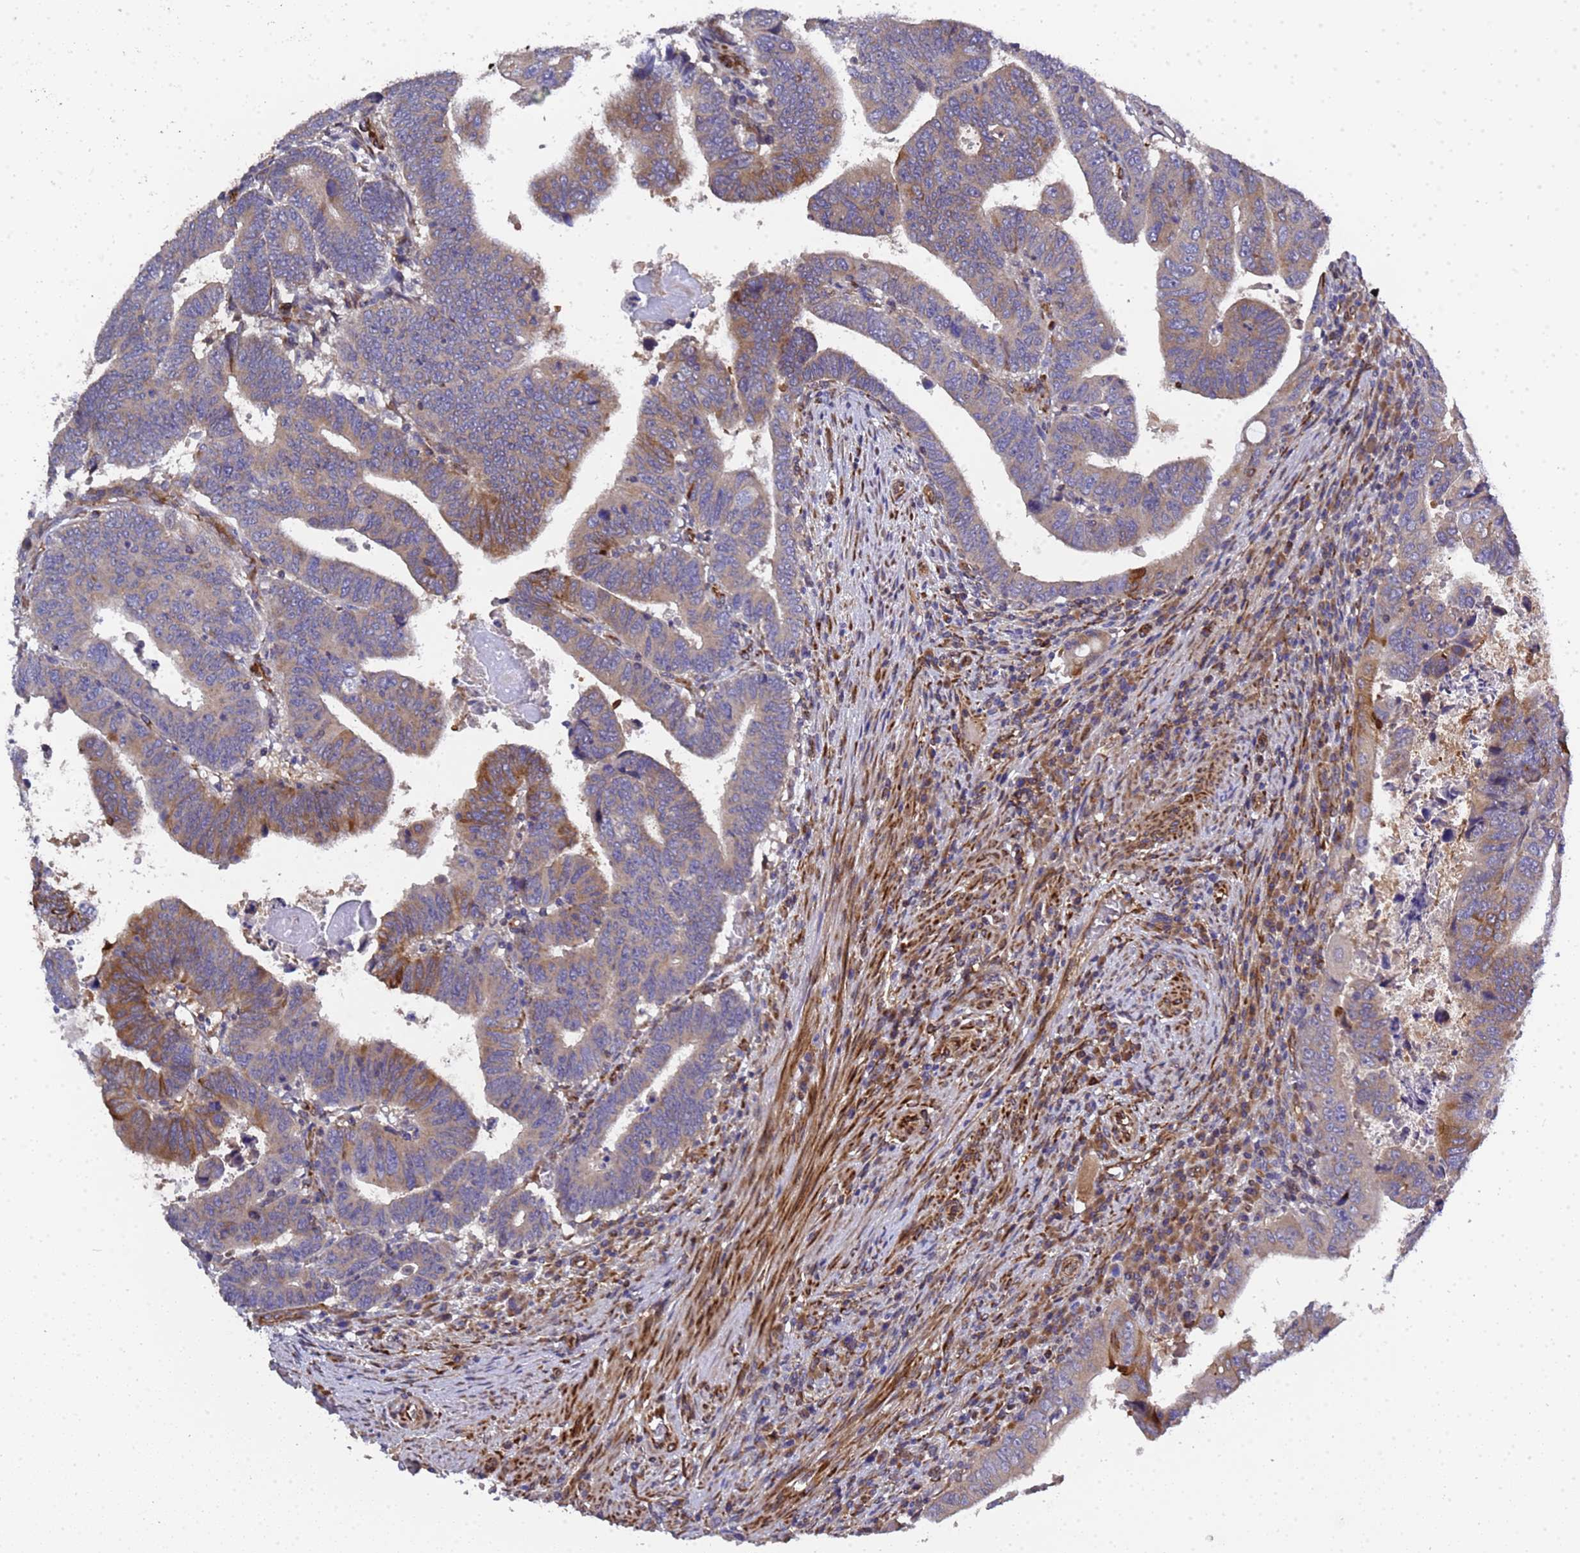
{"staining": {"intensity": "moderate", "quantity": "25%-75%", "location": "cytoplasmic/membranous"}, "tissue": "colorectal cancer", "cell_type": "Tumor cells", "image_type": "cancer", "snomed": [{"axis": "morphology", "description": "Normal tissue, NOS"}, {"axis": "morphology", "description": "Adenocarcinoma, NOS"}, {"axis": "topography", "description": "Rectum"}], "caption": "The photomicrograph shows immunohistochemical staining of colorectal cancer (adenocarcinoma). There is moderate cytoplasmic/membranous staining is present in approximately 25%-75% of tumor cells.", "gene": "MOCS1", "patient": {"sex": "female", "age": 65}}